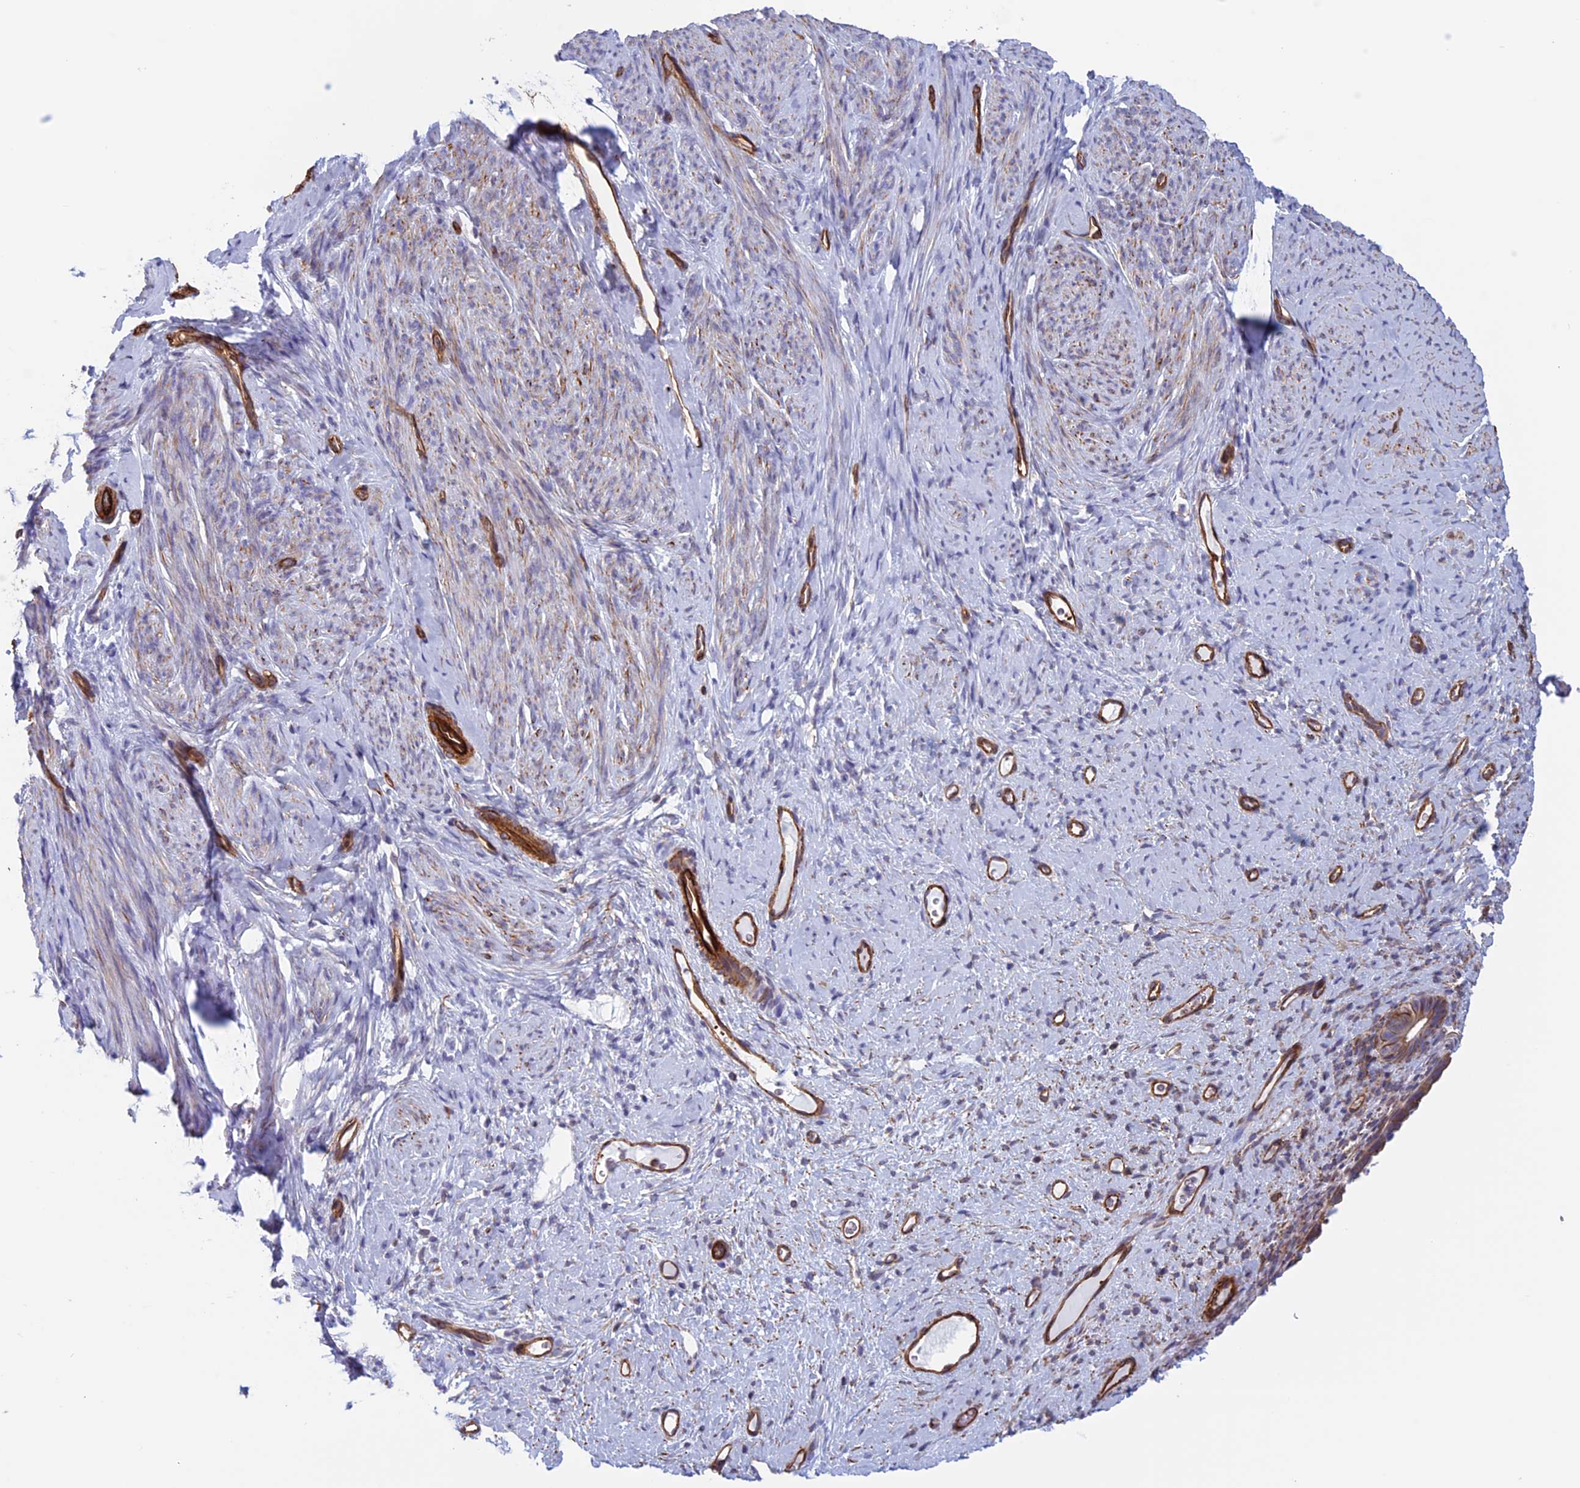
{"staining": {"intensity": "negative", "quantity": "none", "location": "none"}, "tissue": "endometrium", "cell_type": "Cells in endometrial stroma", "image_type": "normal", "snomed": [{"axis": "morphology", "description": "Normal tissue, NOS"}, {"axis": "topography", "description": "Endometrium"}], "caption": "DAB (3,3'-diaminobenzidine) immunohistochemical staining of normal human endometrium exhibits no significant positivity in cells in endometrial stroma.", "gene": "ANGPTL2", "patient": {"sex": "female", "age": 65}}